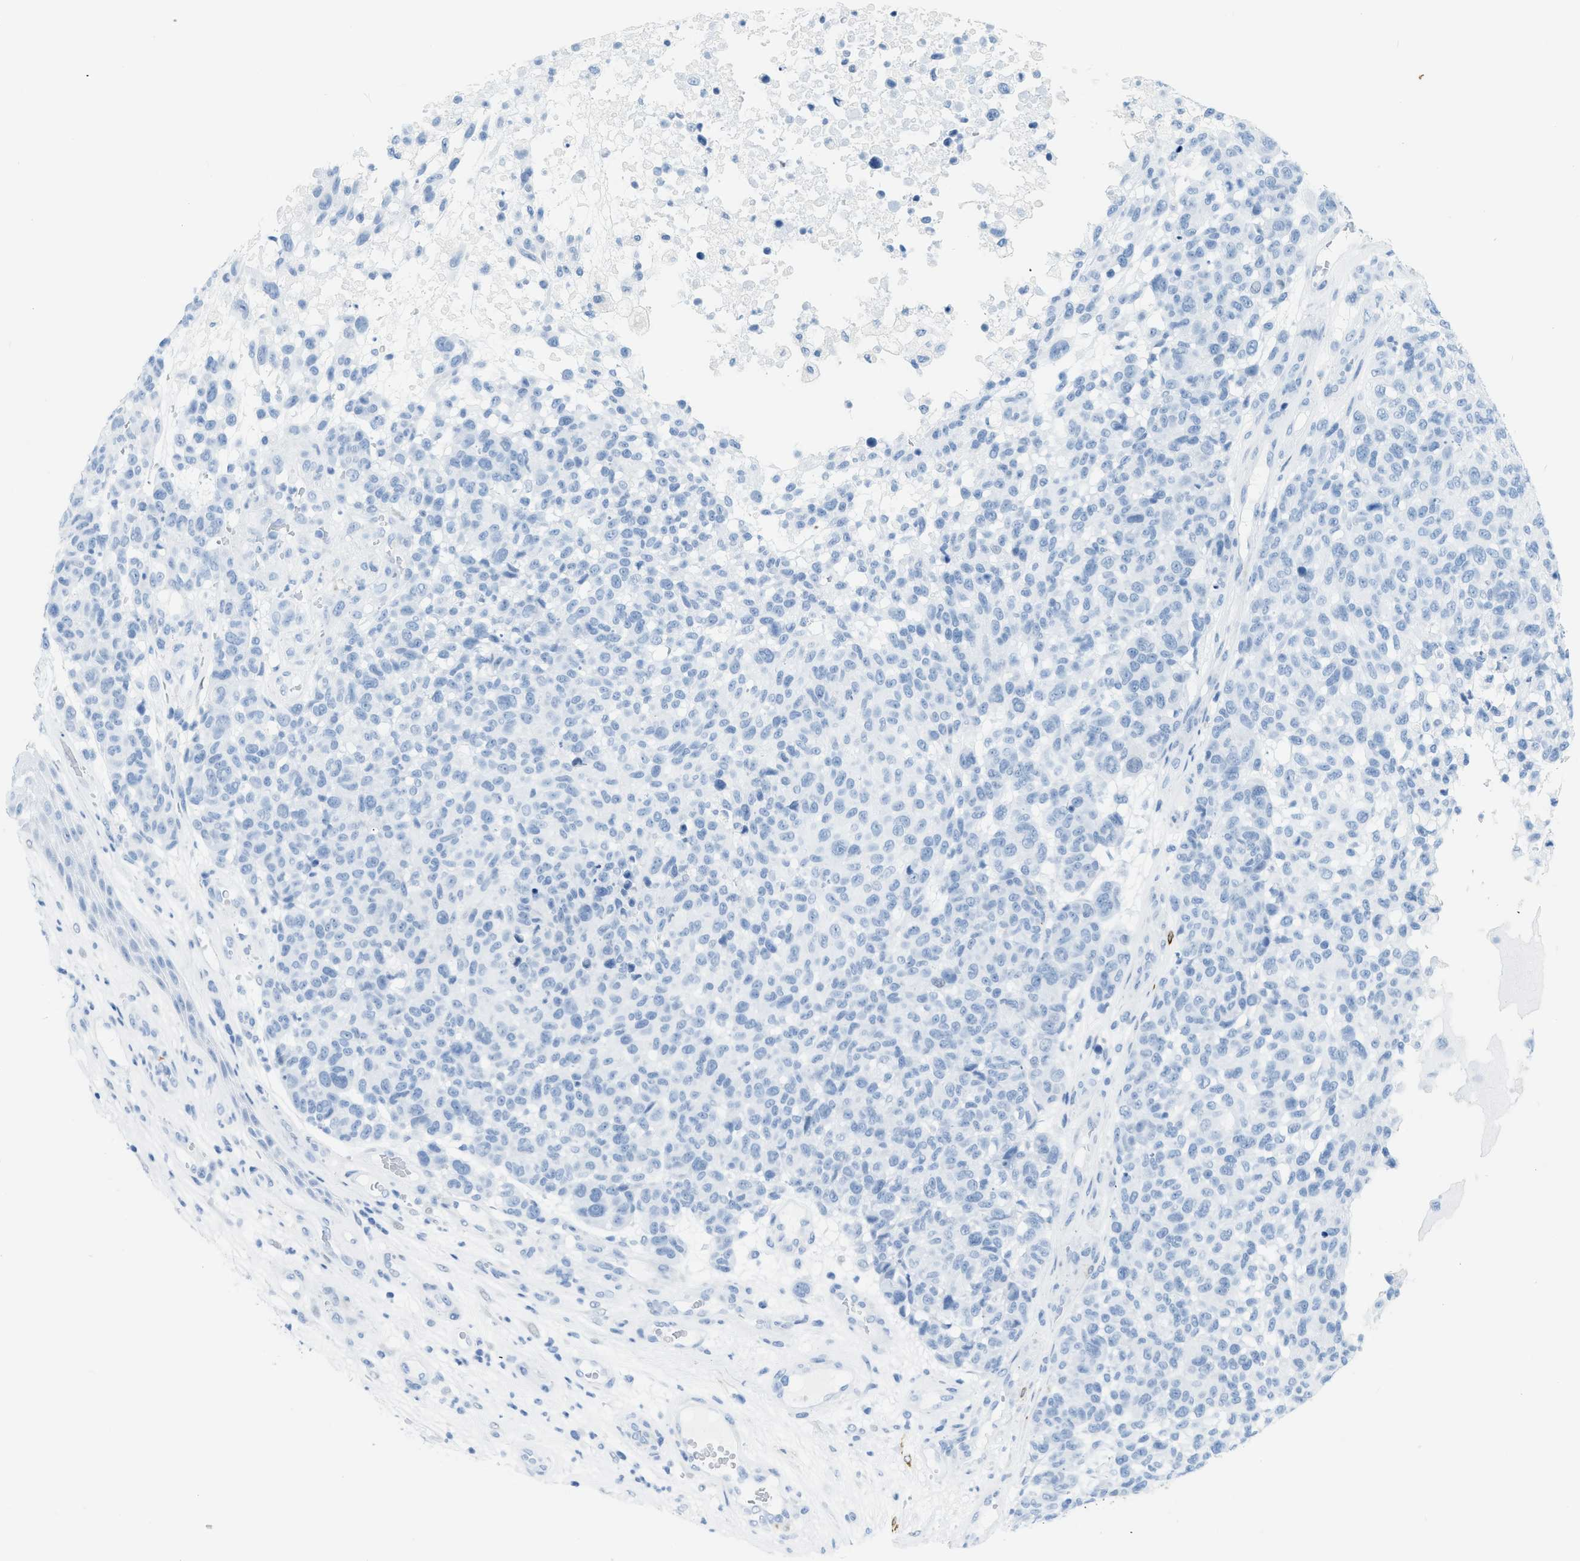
{"staining": {"intensity": "negative", "quantity": "none", "location": "none"}, "tissue": "melanoma", "cell_type": "Tumor cells", "image_type": "cancer", "snomed": [{"axis": "morphology", "description": "Malignant melanoma, NOS"}, {"axis": "topography", "description": "Skin"}], "caption": "Tumor cells are negative for protein expression in human melanoma.", "gene": "DES", "patient": {"sex": "male", "age": 59}}